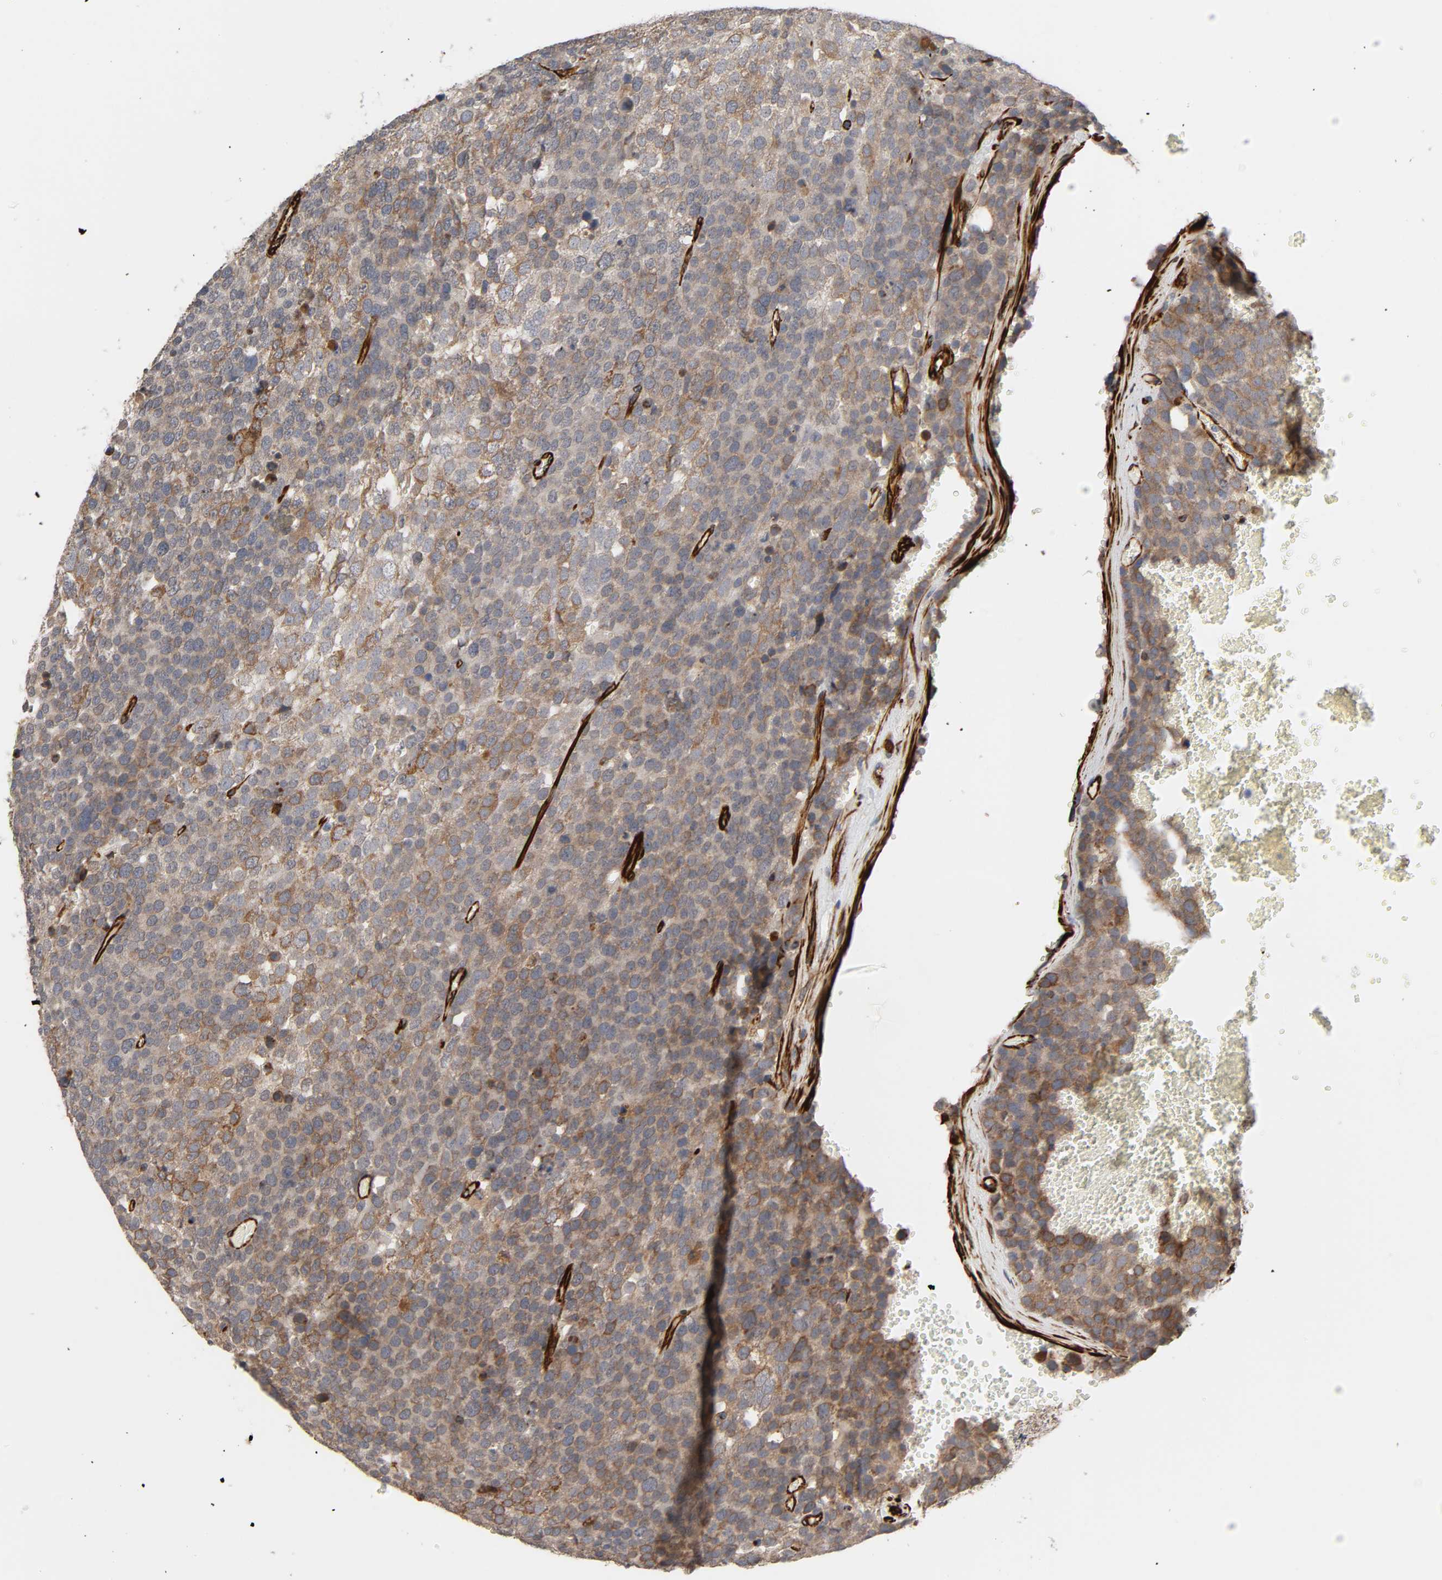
{"staining": {"intensity": "moderate", "quantity": ">75%", "location": "cytoplasmic/membranous"}, "tissue": "testis cancer", "cell_type": "Tumor cells", "image_type": "cancer", "snomed": [{"axis": "morphology", "description": "Seminoma, NOS"}, {"axis": "topography", "description": "Testis"}], "caption": "Immunohistochemical staining of human testis seminoma displays medium levels of moderate cytoplasmic/membranous expression in about >75% of tumor cells.", "gene": "FAM118A", "patient": {"sex": "male", "age": 71}}